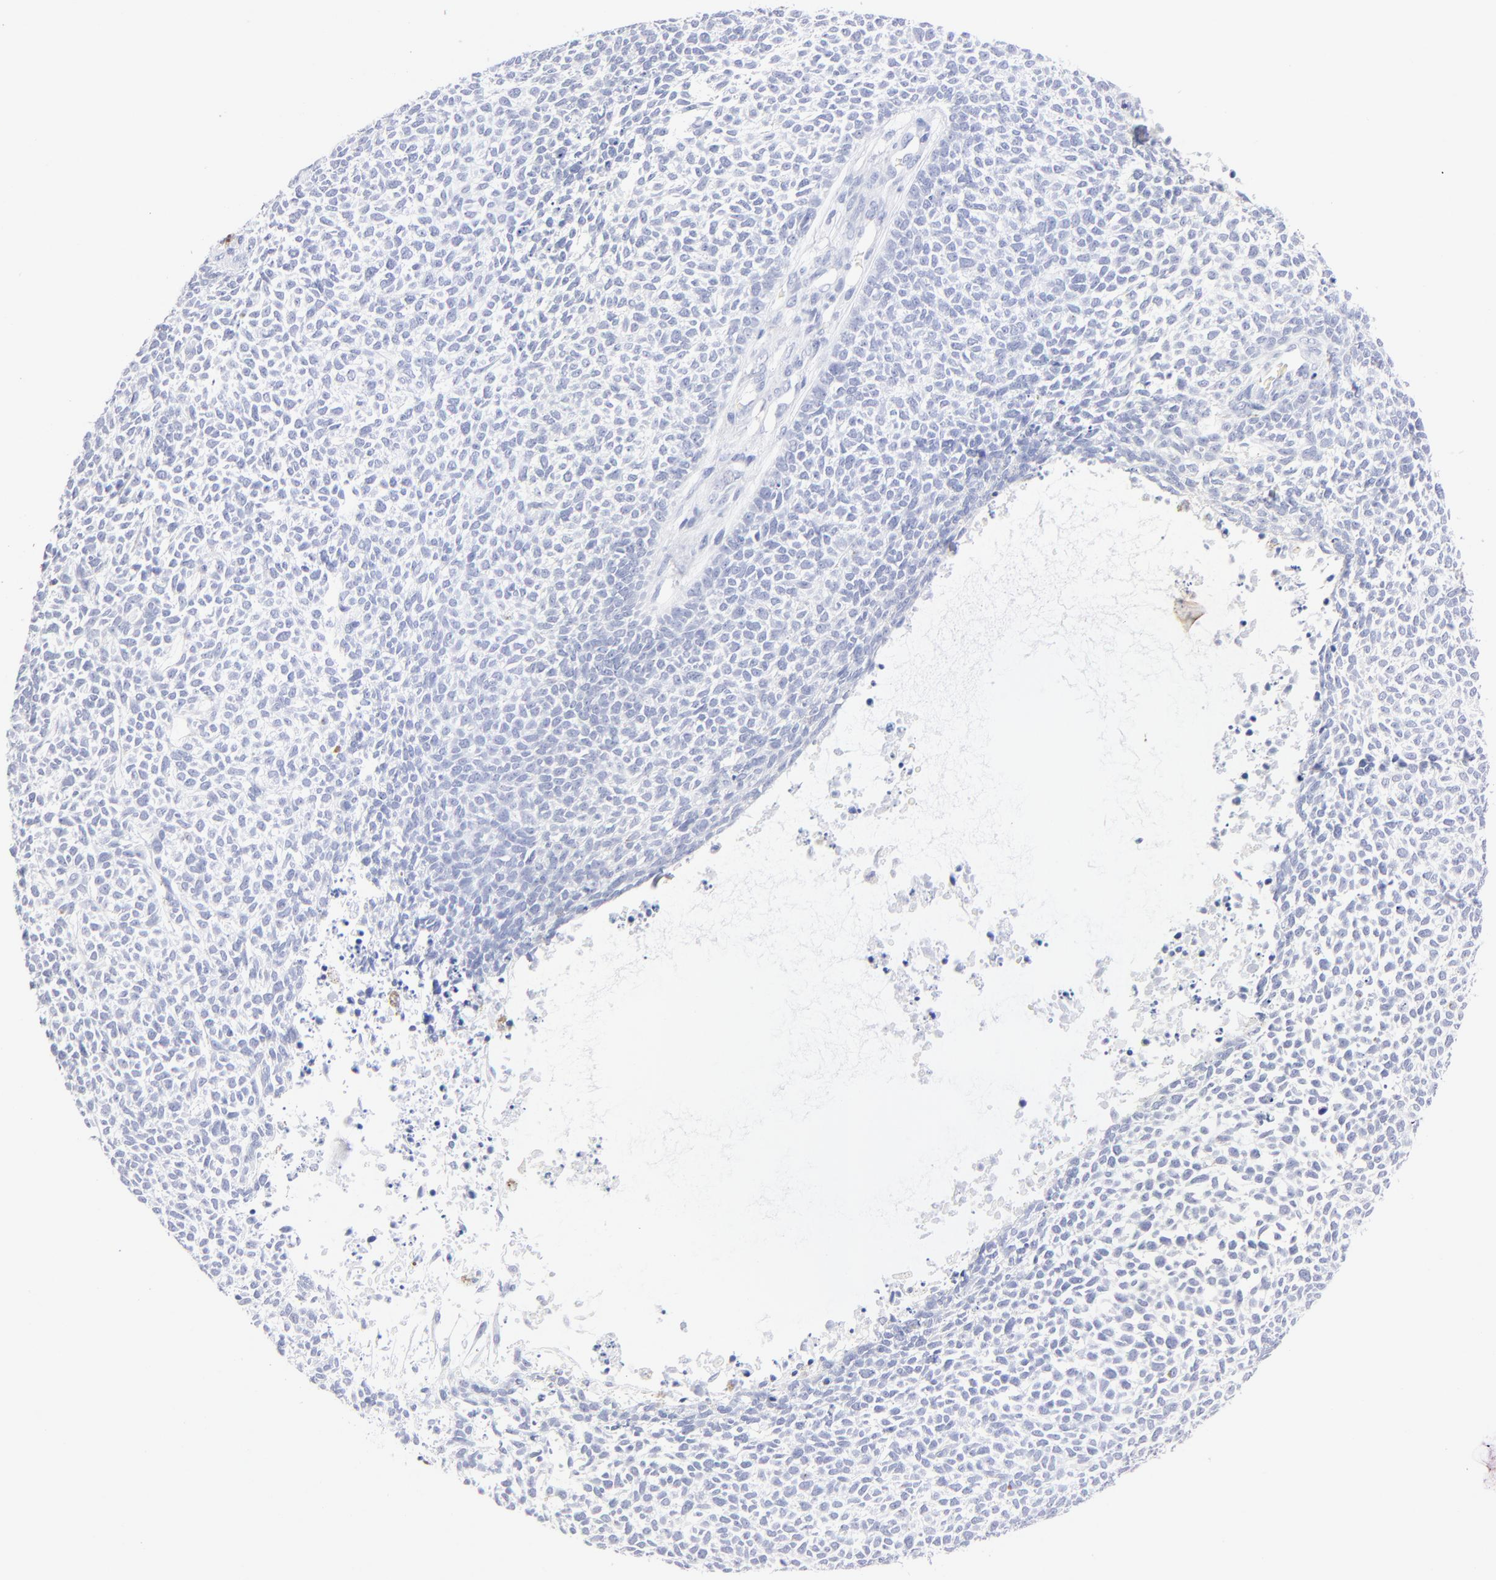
{"staining": {"intensity": "negative", "quantity": "none", "location": "none"}, "tissue": "skin cancer", "cell_type": "Tumor cells", "image_type": "cancer", "snomed": [{"axis": "morphology", "description": "Basal cell carcinoma"}, {"axis": "topography", "description": "Skin"}], "caption": "This is an immunohistochemistry (IHC) histopathology image of skin basal cell carcinoma. There is no positivity in tumor cells.", "gene": "ARG1", "patient": {"sex": "female", "age": 84}}